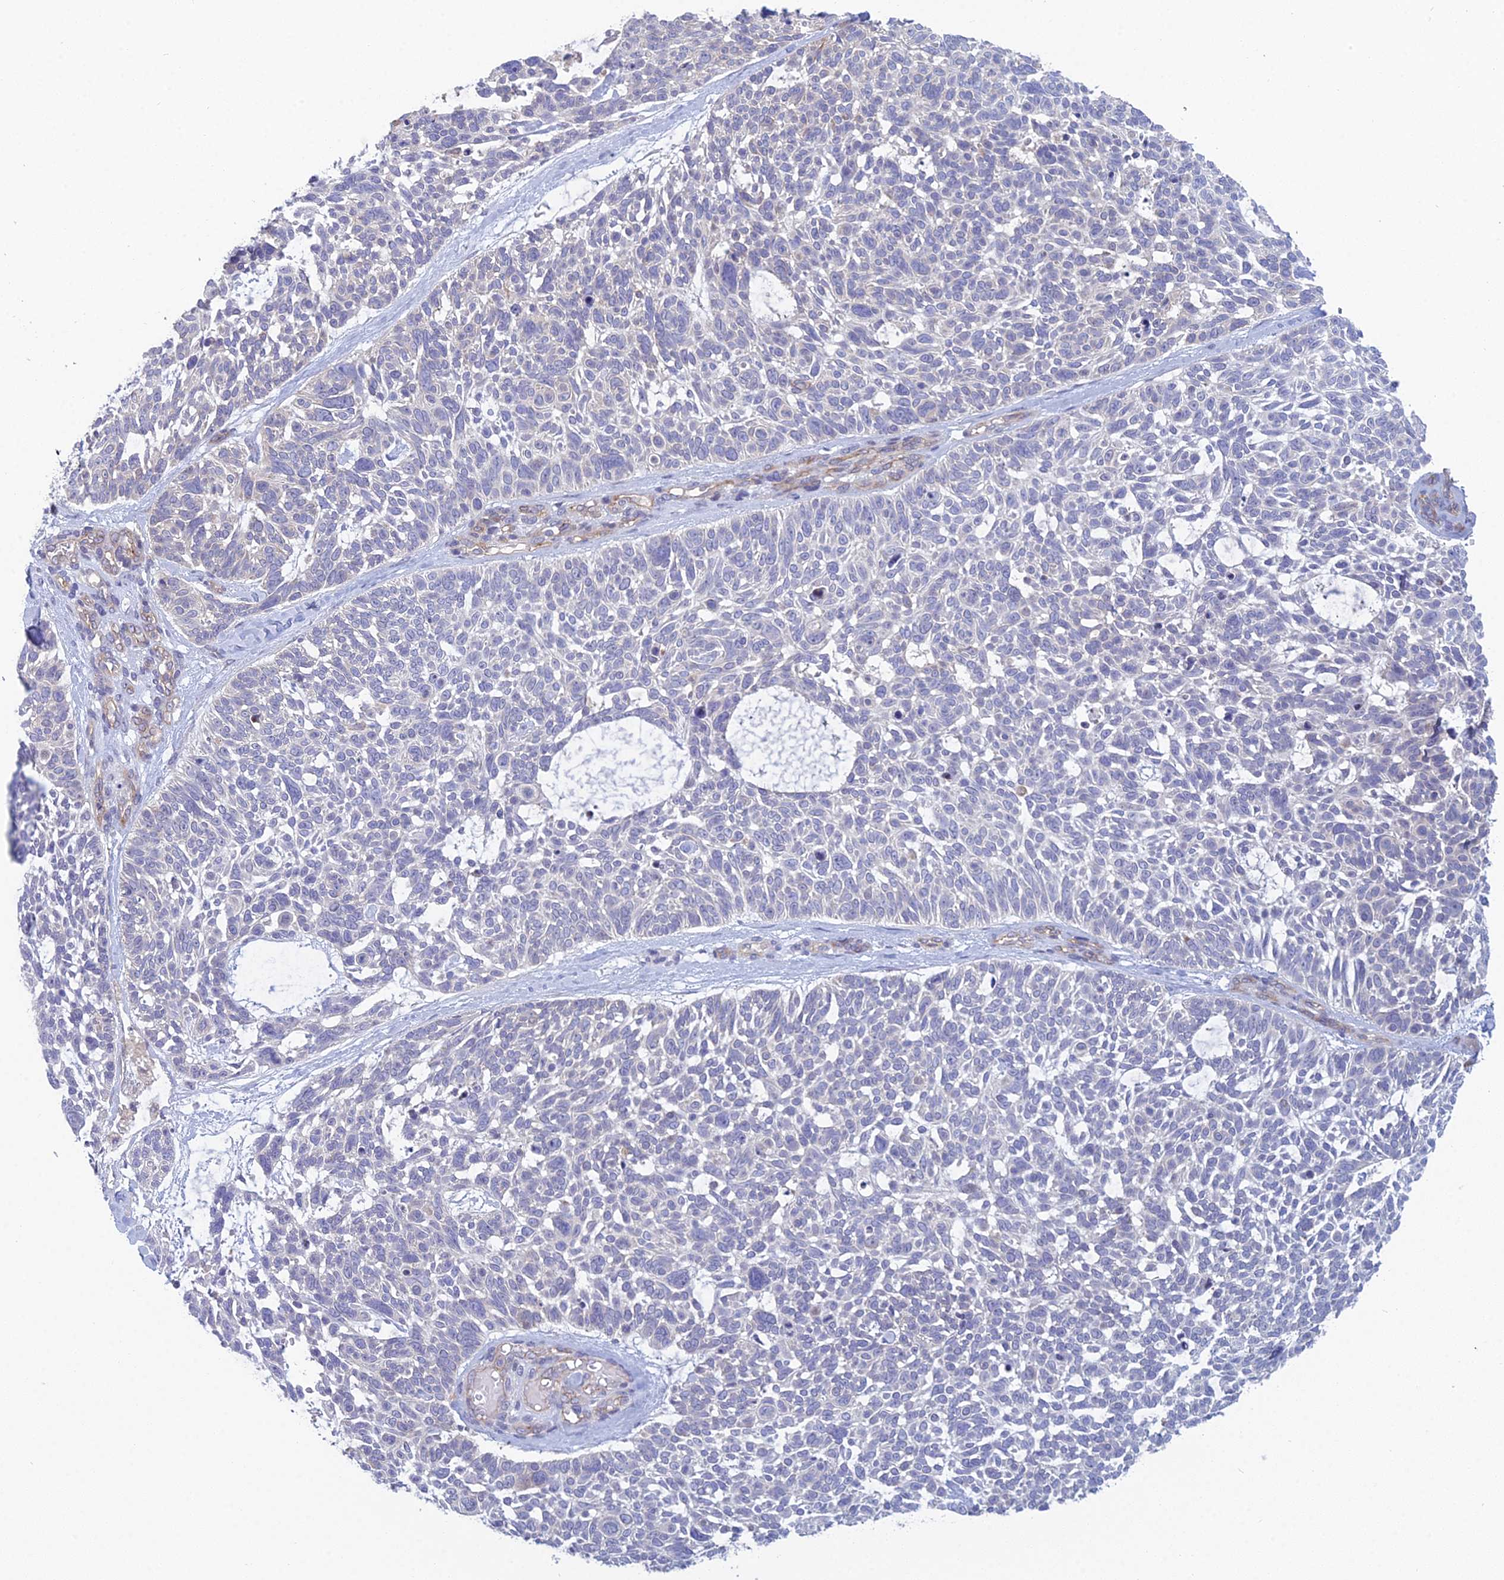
{"staining": {"intensity": "negative", "quantity": "none", "location": "none"}, "tissue": "skin cancer", "cell_type": "Tumor cells", "image_type": "cancer", "snomed": [{"axis": "morphology", "description": "Basal cell carcinoma"}, {"axis": "topography", "description": "Skin"}], "caption": "Photomicrograph shows no protein staining in tumor cells of basal cell carcinoma (skin) tissue.", "gene": "METTL26", "patient": {"sex": "male", "age": 88}}